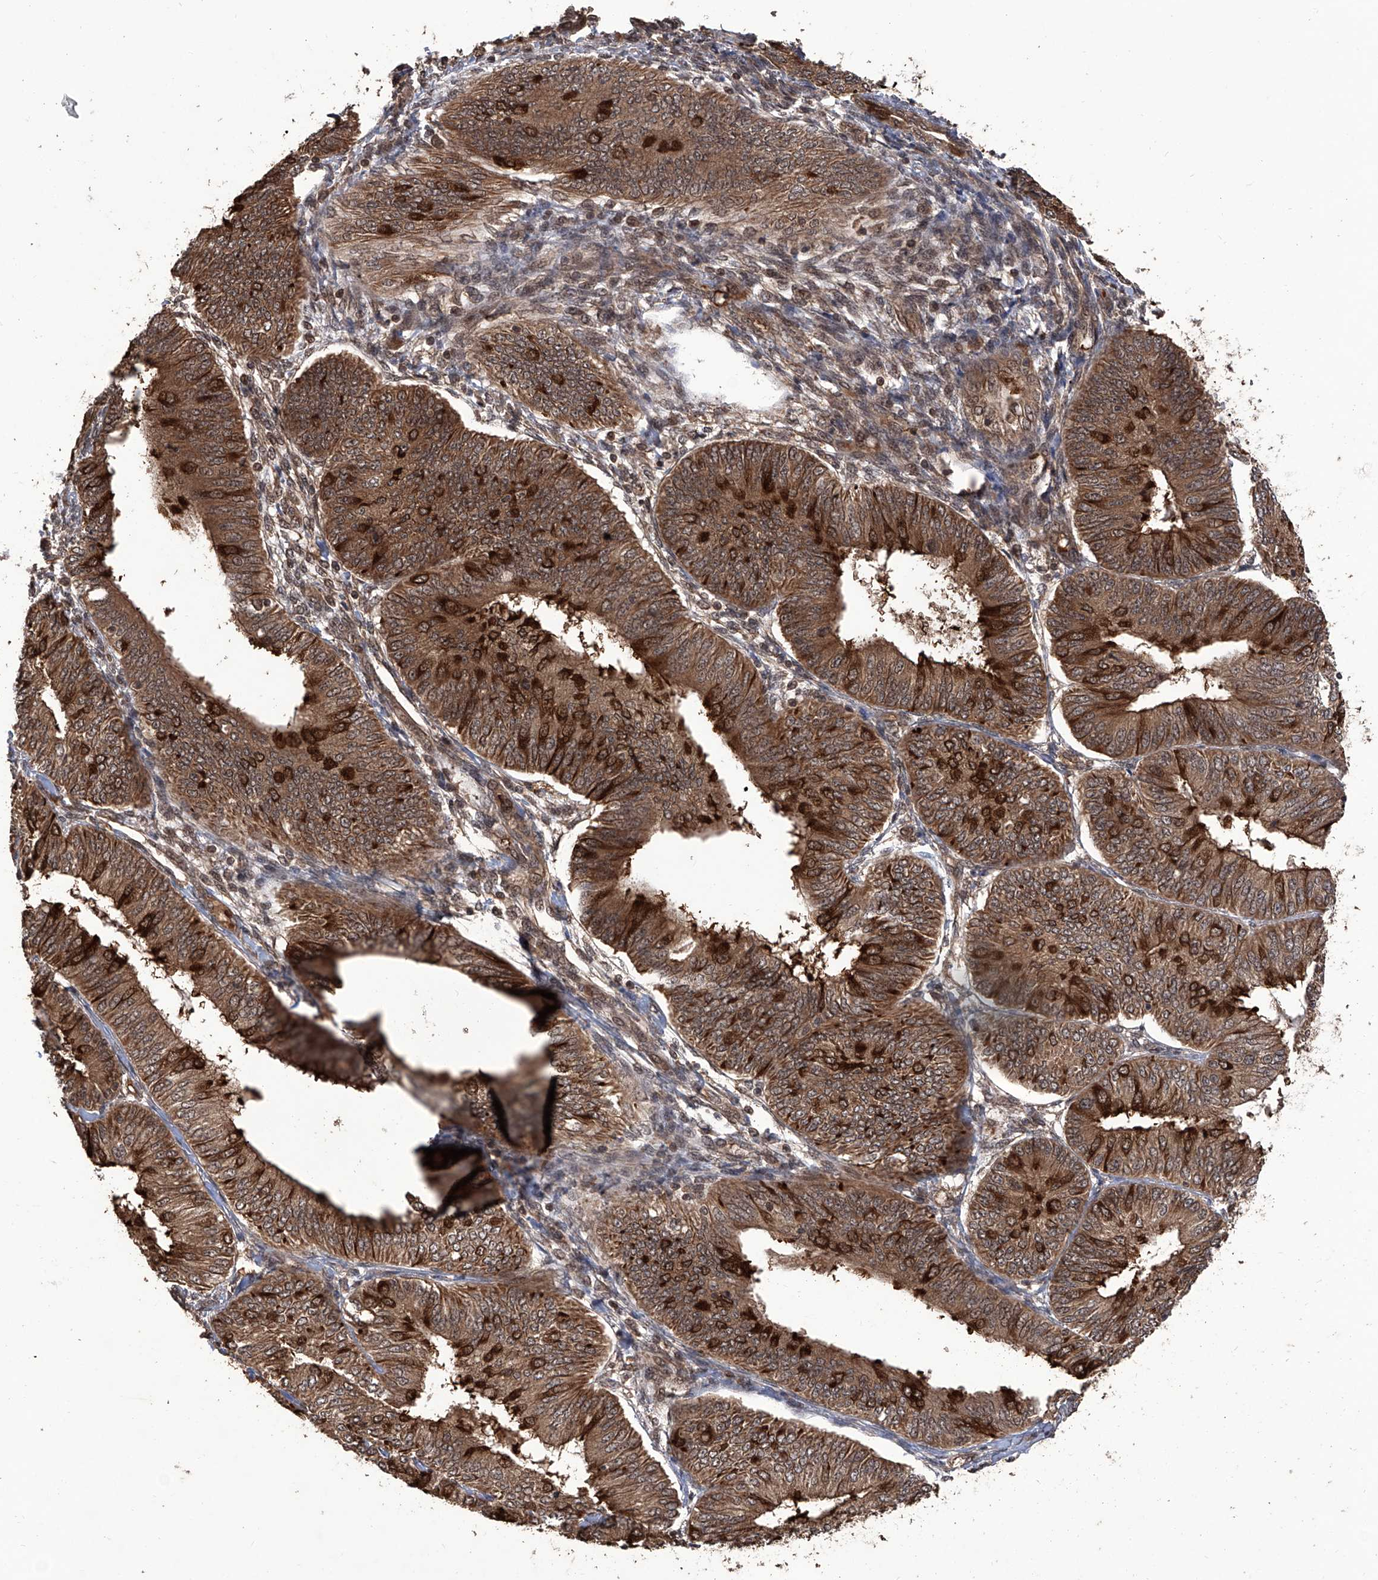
{"staining": {"intensity": "strong", "quantity": ">75%", "location": "cytoplasmic/membranous"}, "tissue": "endometrial cancer", "cell_type": "Tumor cells", "image_type": "cancer", "snomed": [{"axis": "morphology", "description": "Adenocarcinoma, NOS"}, {"axis": "topography", "description": "Endometrium"}], "caption": "Protein staining displays strong cytoplasmic/membranous staining in approximately >75% of tumor cells in adenocarcinoma (endometrial).", "gene": "LYSMD4", "patient": {"sex": "female", "age": 58}}